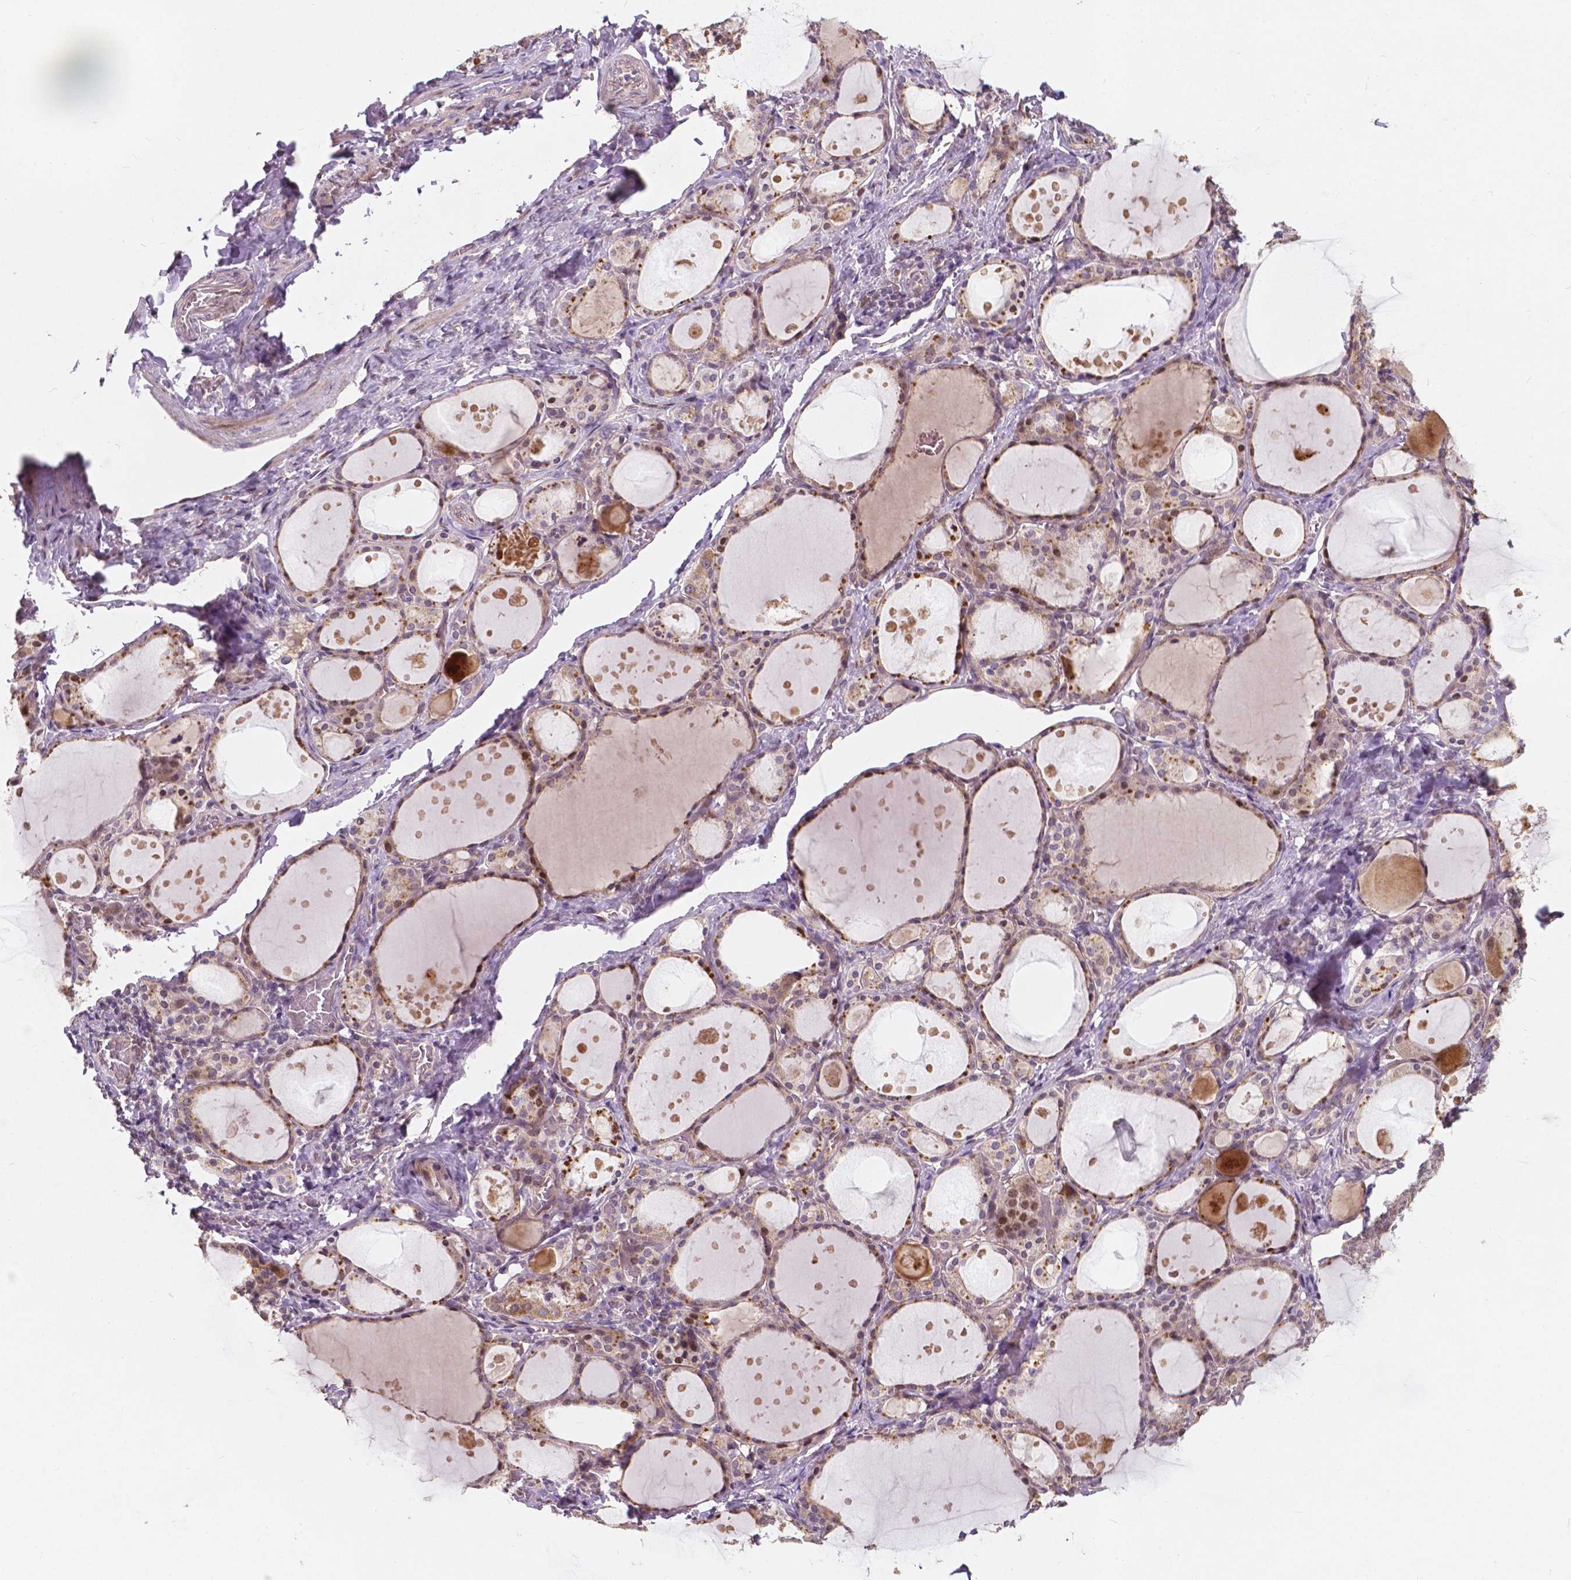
{"staining": {"intensity": "moderate", "quantity": "25%-75%", "location": "cytoplasmic/membranous"}, "tissue": "thyroid gland", "cell_type": "Glandular cells", "image_type": "normal", "snomed": [{"axis": "morphology", "description": "Normal tissue, NOS"}, {"axis": "topography", "description": "Thyroid gland"}], "caption": "Immunohistochemical staining of normal human thyroid gland exhibits 25%-75% levels of moderate cytoplasmic/membranous protein staining in approximately 25%-75% of glandular cells.", "gene": "DUSP16", "patient": {"sex": "male", "age": 68}}